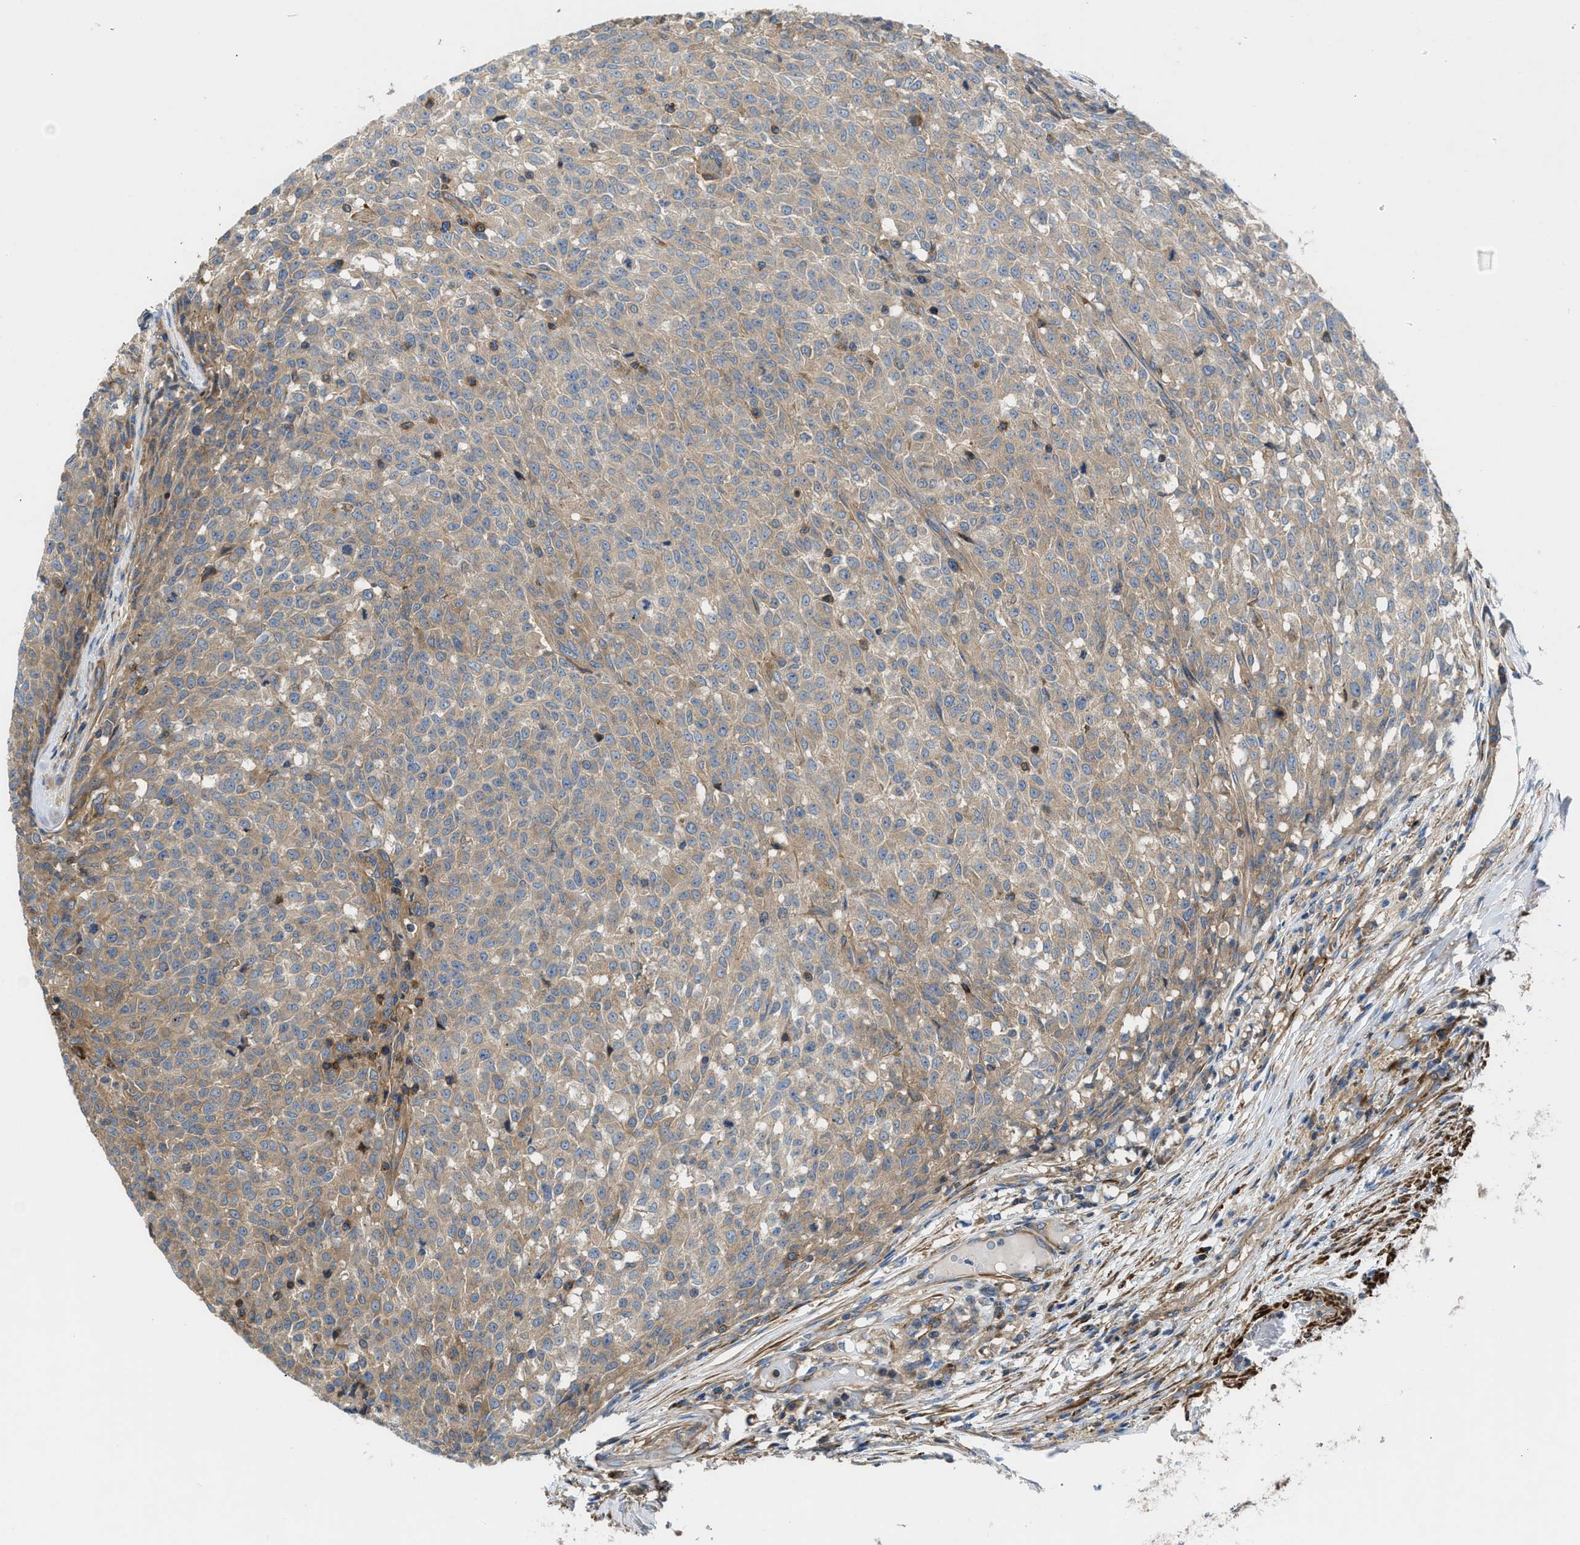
{"staining": {"intensity": "weak", "quantity": ">75%", "location": "cytoplasmic/membranous"}, "tissue": "testis cancer", "cell_type": "Tumor cells", "image_type": "cancer", "snomed": [{"axis": "morphology", "description": "Seminoma, NOS"}, {"axis": "topography", "description": "Testis"}], "caption": "Seminoma (testis) stained with a brown dye shows weak cytoplasmic/membranous positive positivity in approximately >75% of tumor cells.", "gene": "CHKB", "patient": {"sex": "male", "age": 59}}